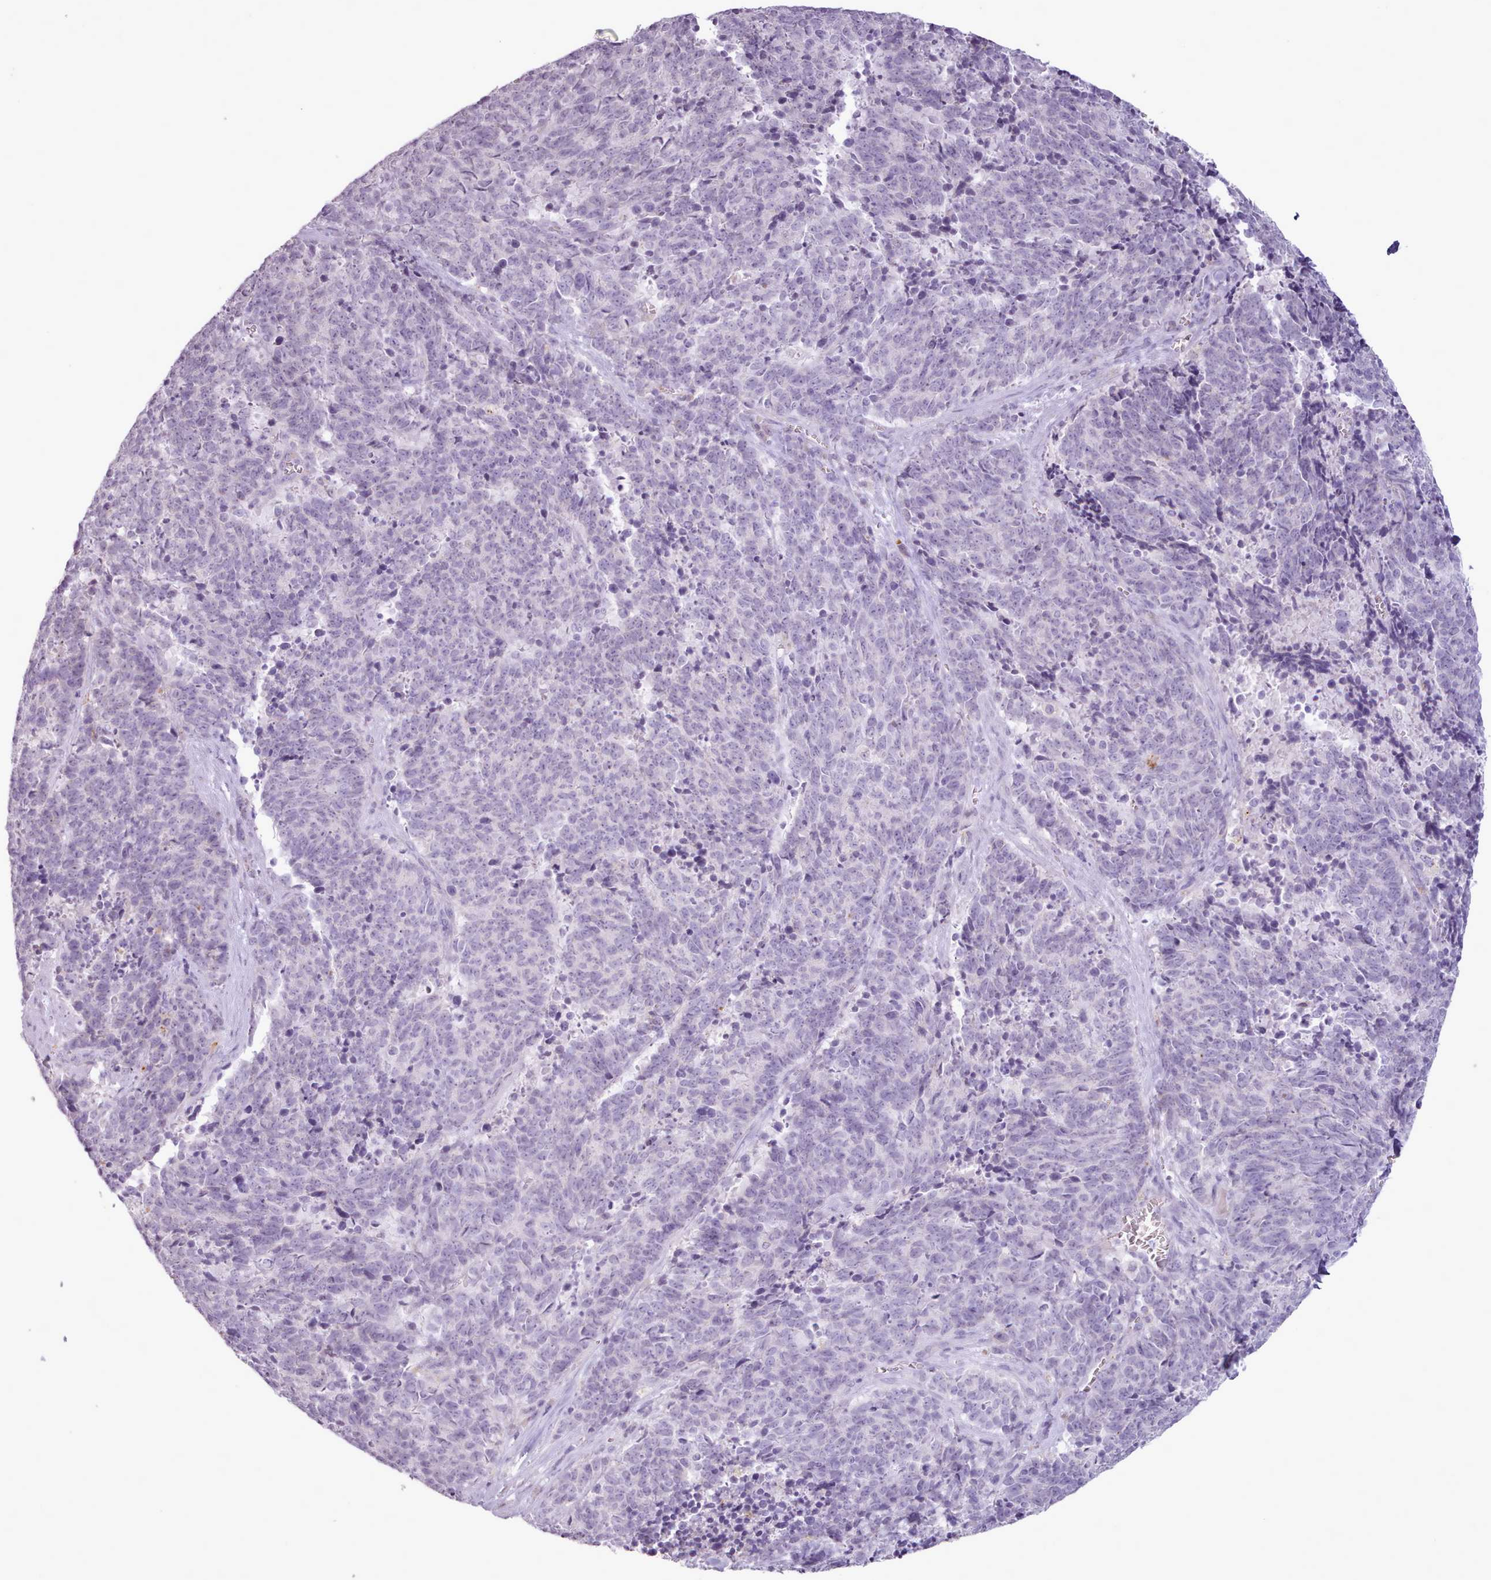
{"staining": {"intensity": "negative", "quantity": "none", "location": "none"}, "tissue": "cervical cancer", "cell_type": "Tumor cells", "image_type": "cancer", "snomed": [{"axis": "morphology", "description": "Squamous cell carcinoma, NOS"}, {"axis": "topography", "description": "Cervix"}], "caption": "Tumor cells are negative for protein expression in human squamous cell carcinoma (cervical). (DAB immunohistochemistry, high magnification).", "gene": "ATRAID", "patient": {"sex": "female", "age": 29}}